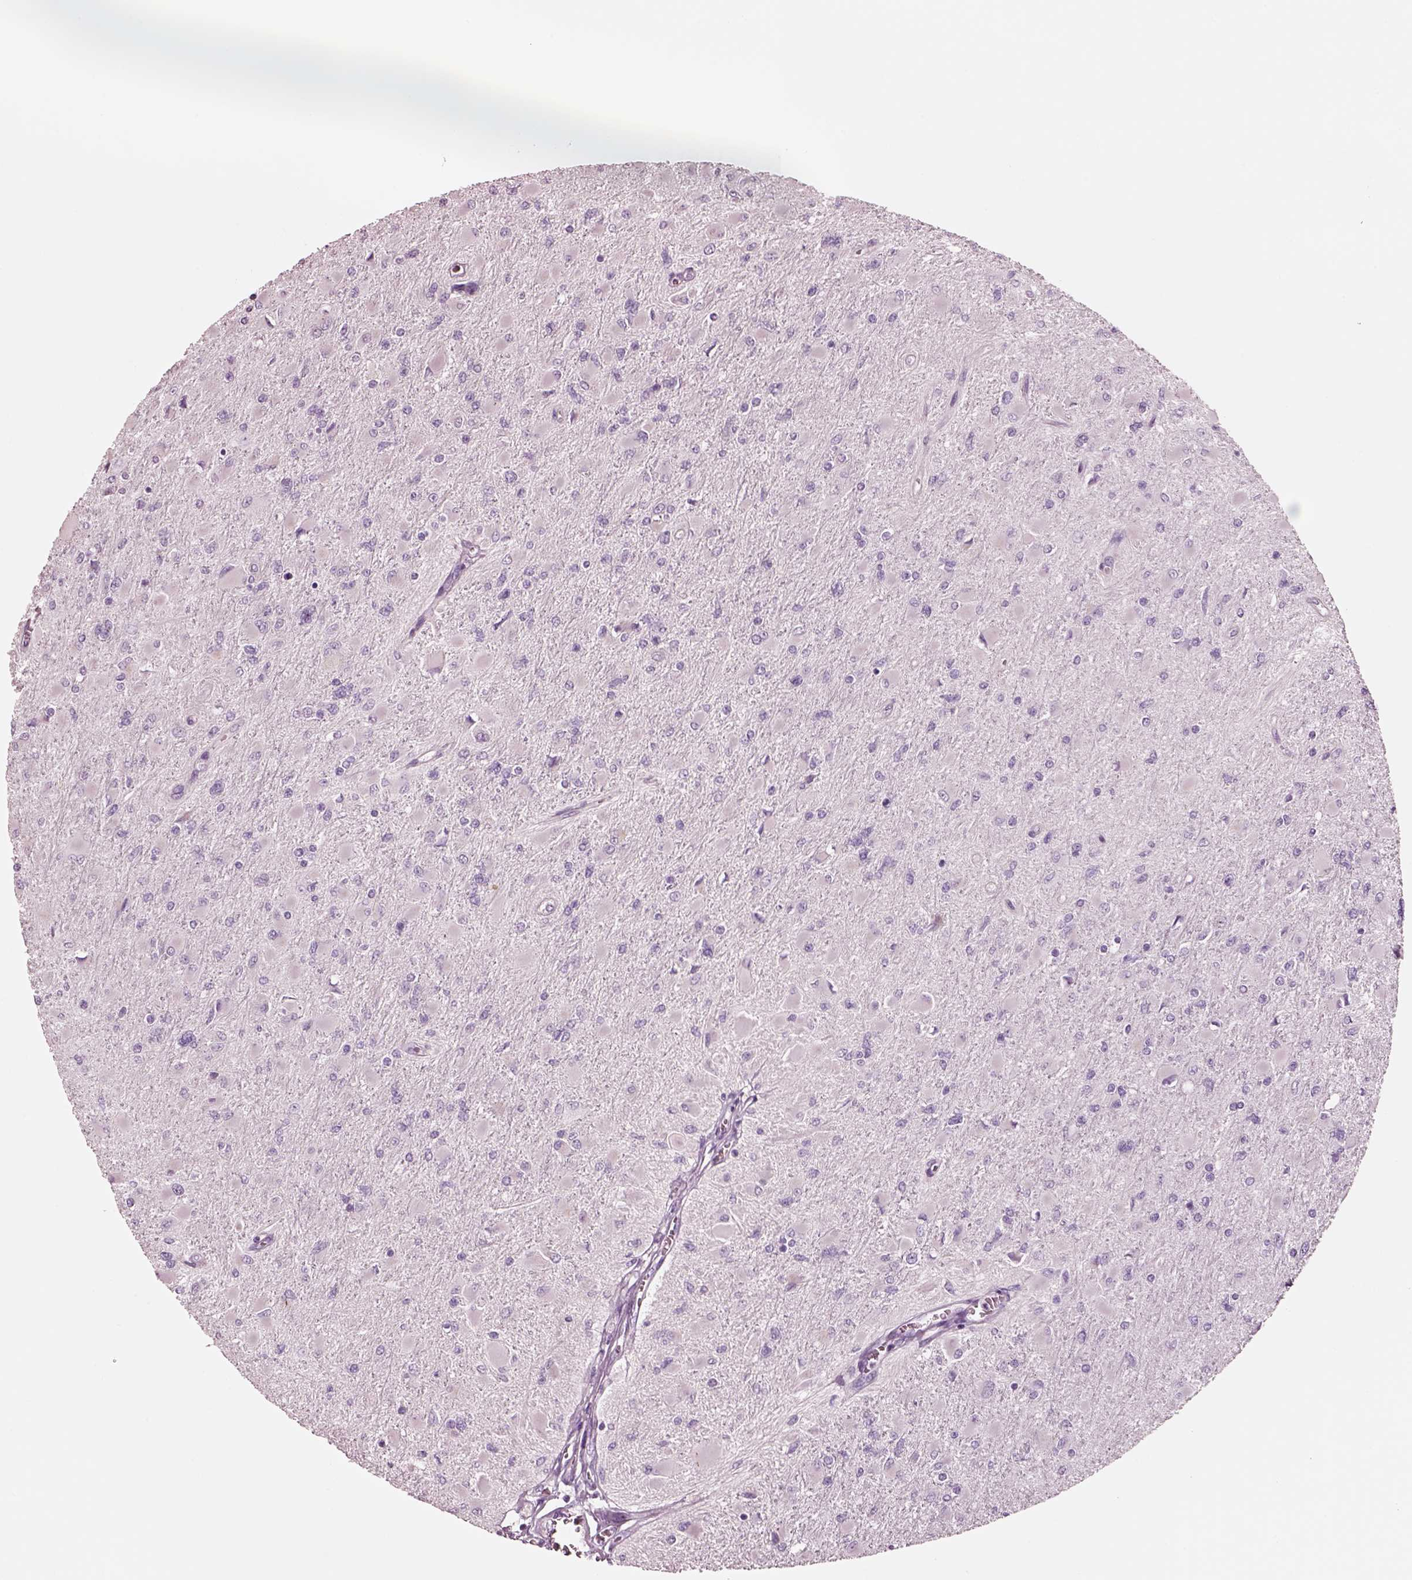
{"staining": {"intensity": "negative", "quantity": "none", "location": "none"}, "tissue": "glioma", "cell_type": "Tumor cells", "image_type": "cancer", "snomed": [{"axis": "morphology", "description": "Glioma, malignant, High grade"}, {"axis": "topography", "description": "Cerebral cortex"}], "caption": "Tumor cells are negative for protein expression in human malignant glioma (high-grade).", "gene": "NMRK2", "patient": {"sex": "female", "age": 36}}